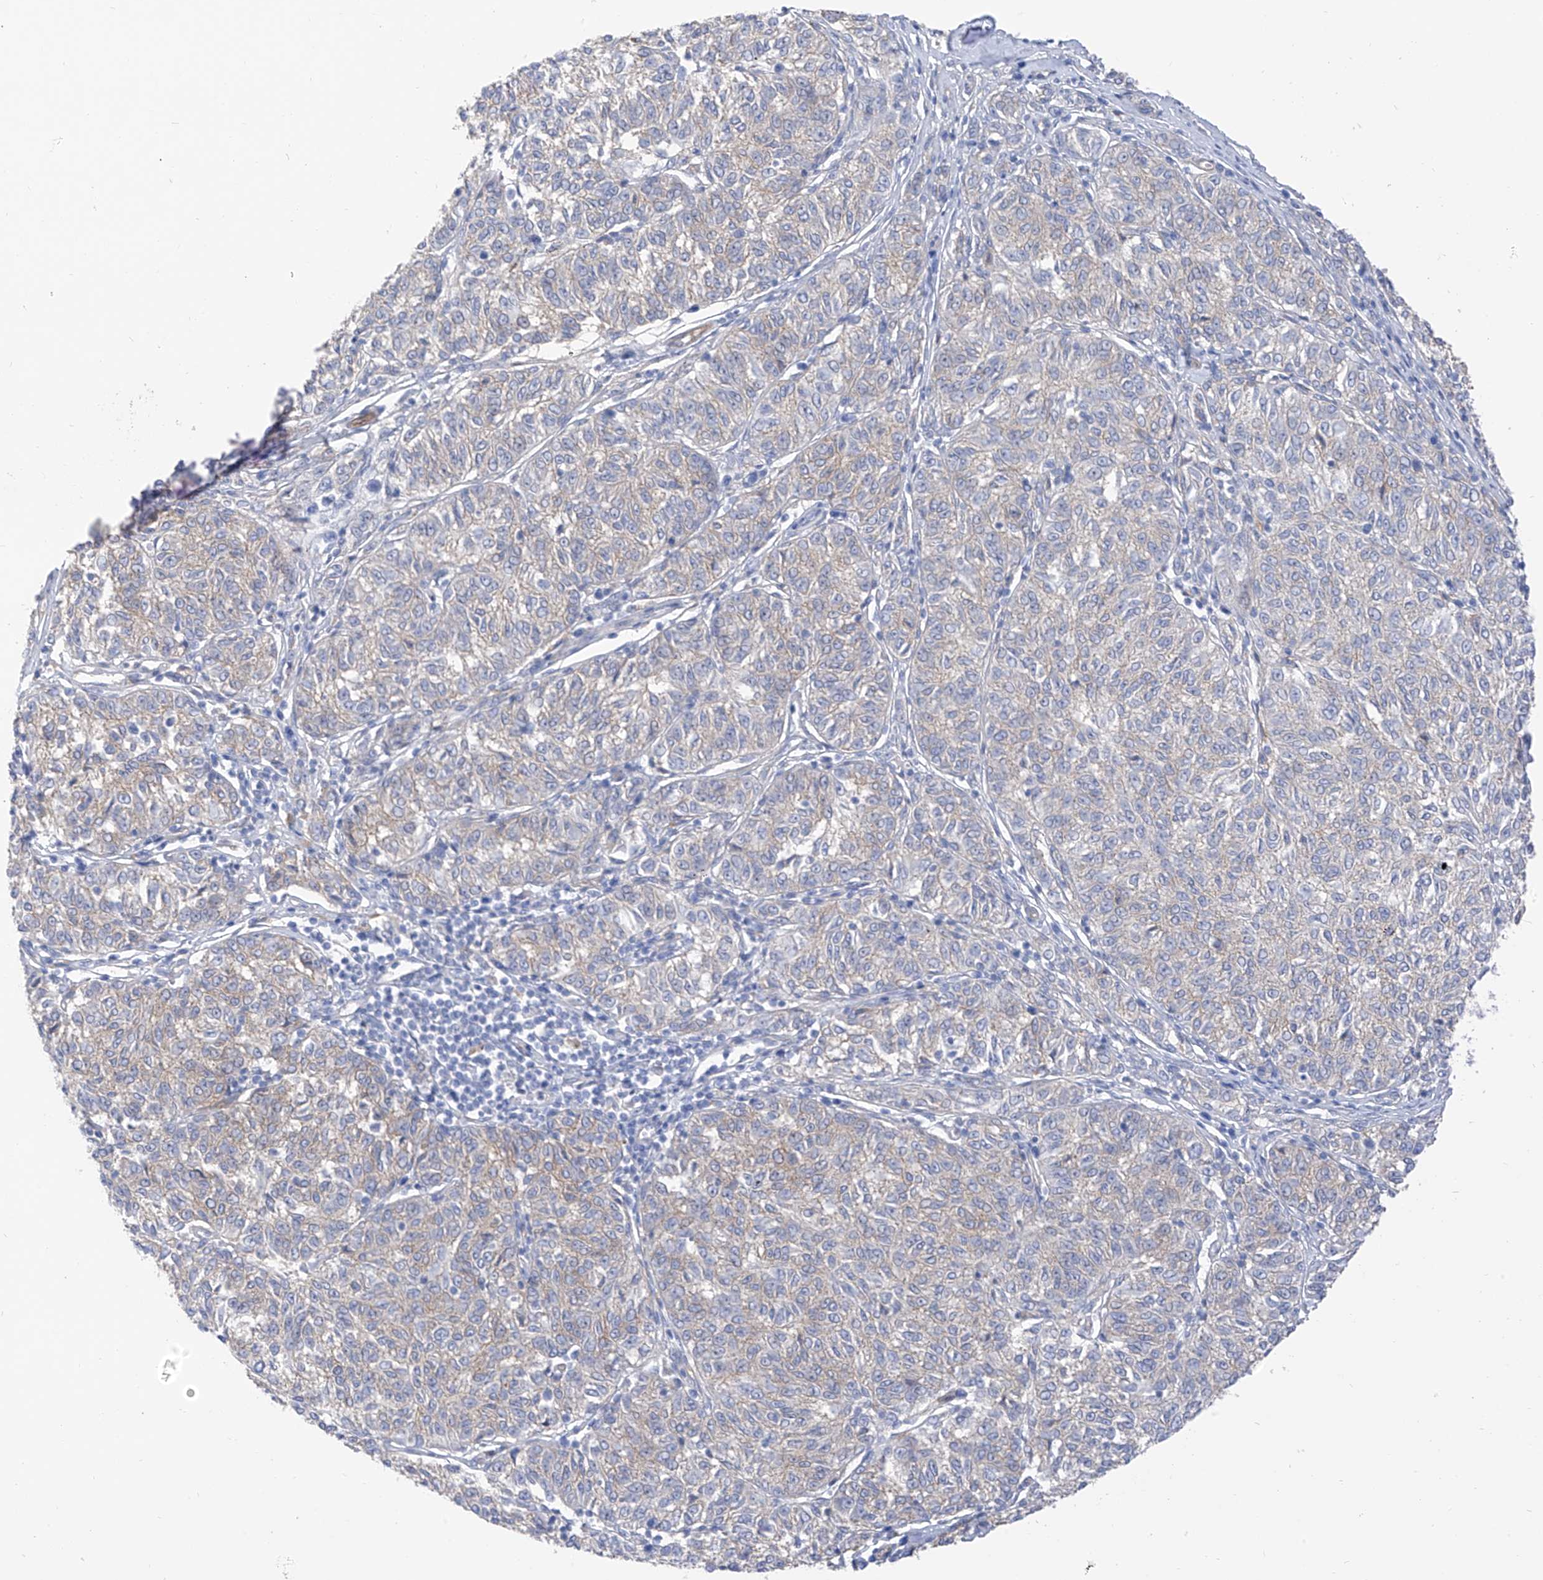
{"staining": {"intensity": "weak", "quantity": "<25%", "location": "cytoplasmic/membranous"}, "tissue": "melanoma", "cell_type": "Tumor cells", "image_type": "cancer", "snomed": [{"axis": "morphology", "description": "Malignant melanoma, NOS"}, {"axis": "topography", "description": "Skin"}], "caption": "A micrograph of malignant melanoma stained for a protein exhibits no brown staining in tumor cells.", "gene": "ITGA9", "patient": {"sex": "female", "age": 72}}